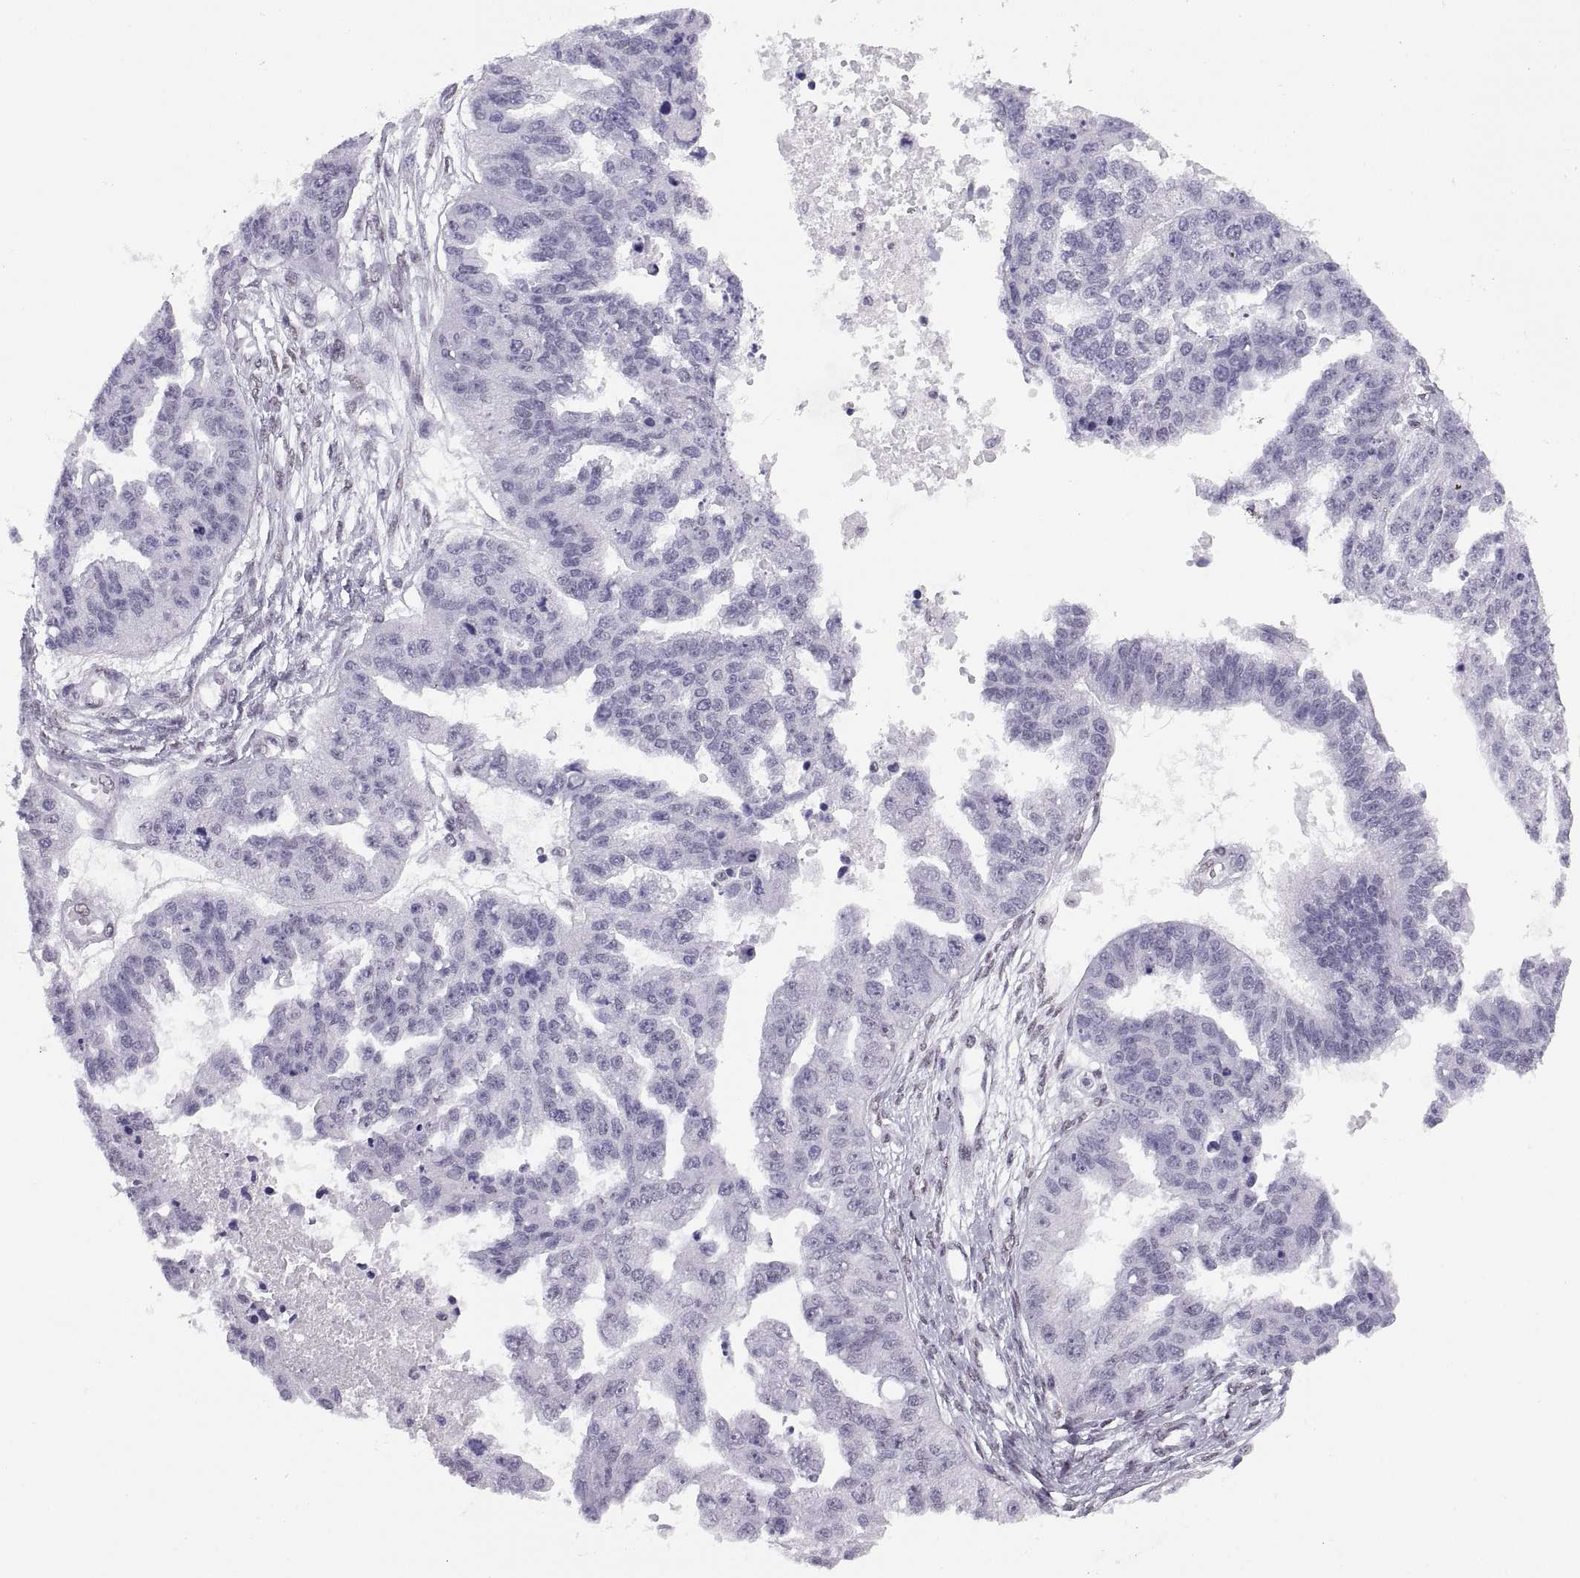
{"staining": {"intensity": "negative", "quantity": "none", "location": "none"}, "tissue": "ovarian cancer", "cell_type": "Tumor cells", "image_type": "cancer", "snomed": [{"axis": "morphology", "description": "Cystadenocarcinoma, serous, NOS"}, {"axis": "topography", "description": "Ovary"}], "caption": "Photomicrograph shows no protein positivity in tumor cells of serous cystadenocarcinoma (ovarian) tissue.", "gene": "CARTPT", "patient": {"sex": "female", "age": 58}}